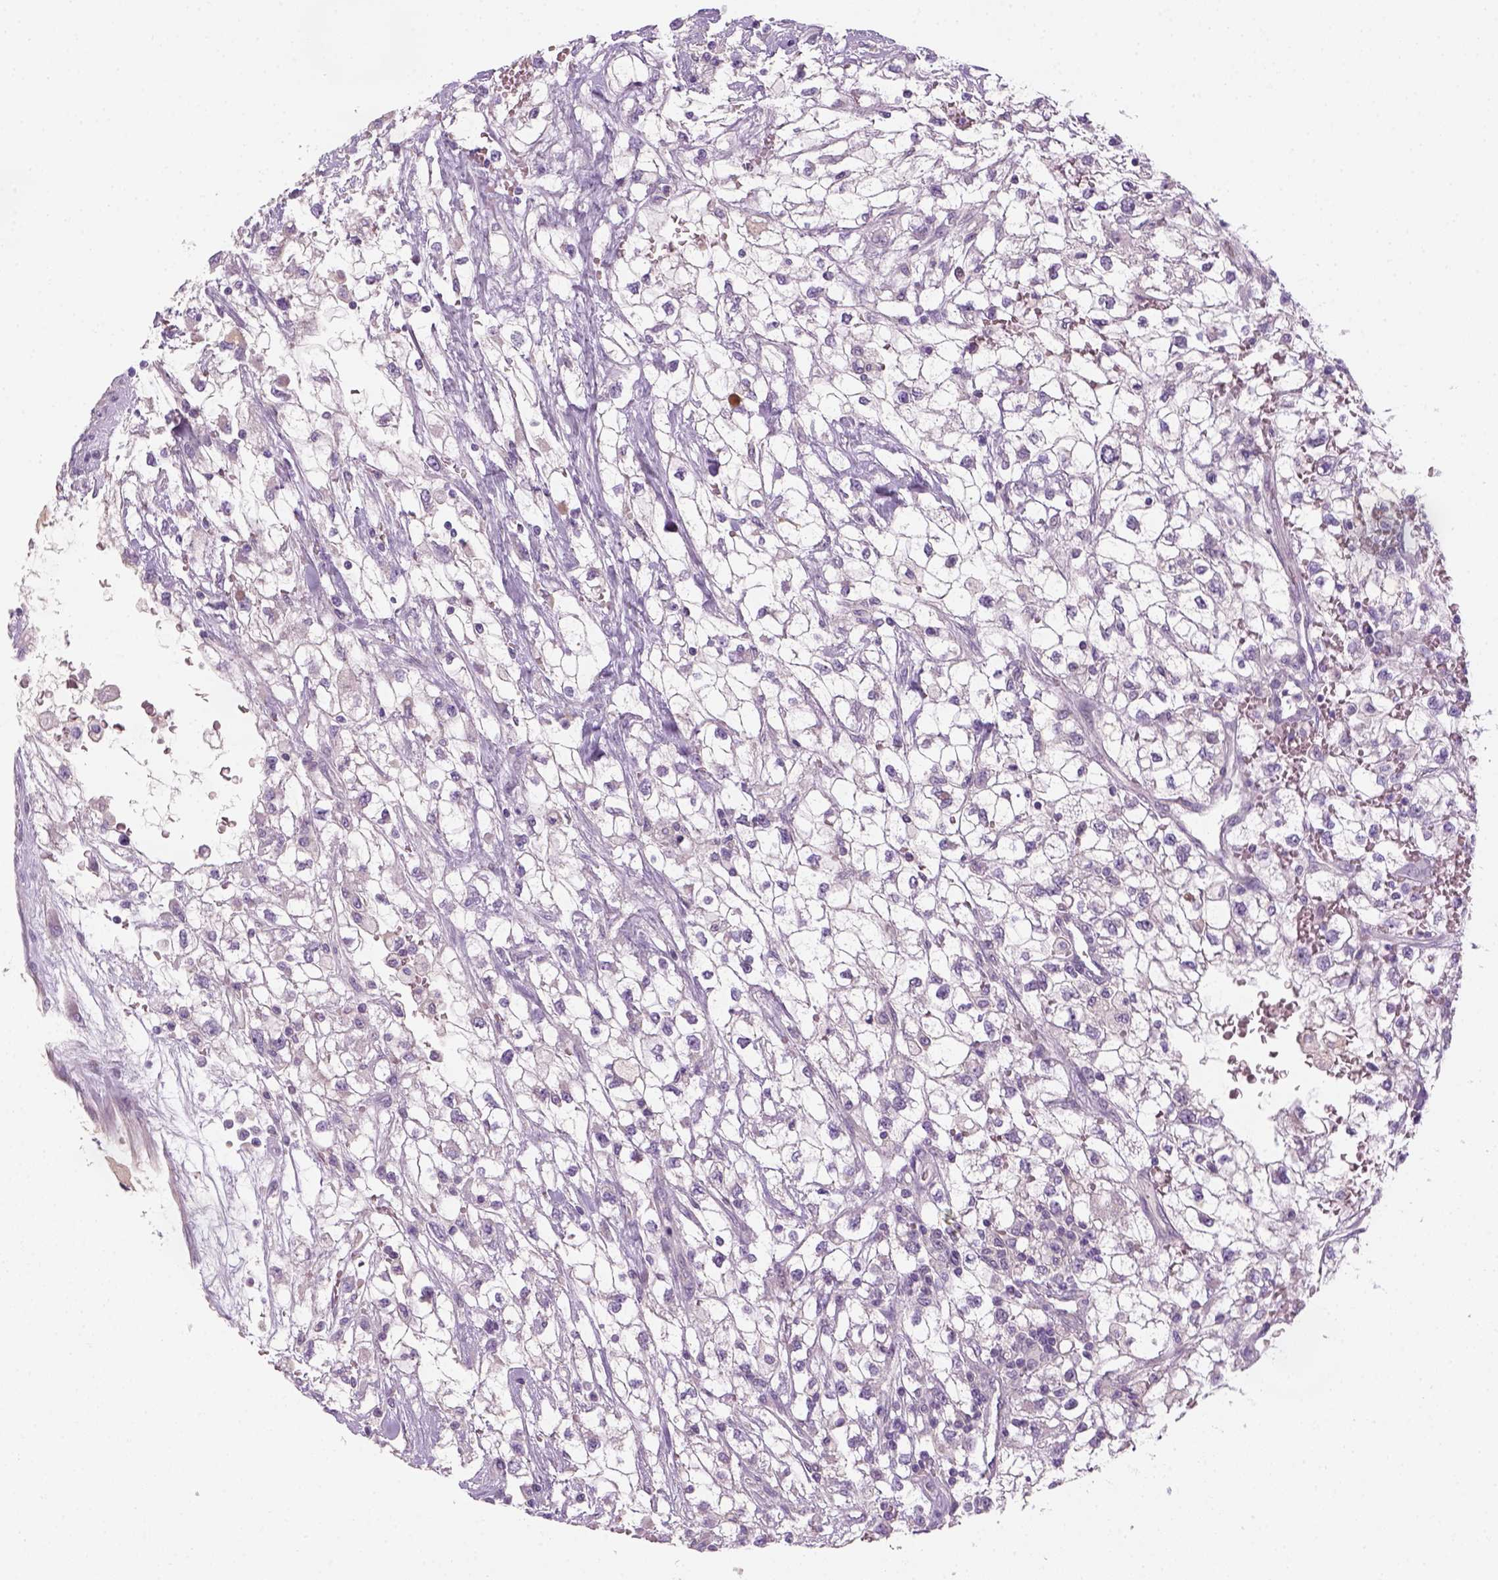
{"staining": {"intensity": "negative", "quantity": "none", "location": "none"}, "tissue": "renal cancer", "cell_type": "Tumor cells", "image_type": "cancer", "snomed": [{"axis": "morphology", "description": "Adenocarcinoma, NOS"}, {"axis": "topography", "description": "Kidney"}], "caption": "The photomicrograph demonstrates no significant staining in tumor cells of renal cancer (adenocarcinoma).", "gene": "GFI1B", "patient": {"sex": "male", "age": 59}}